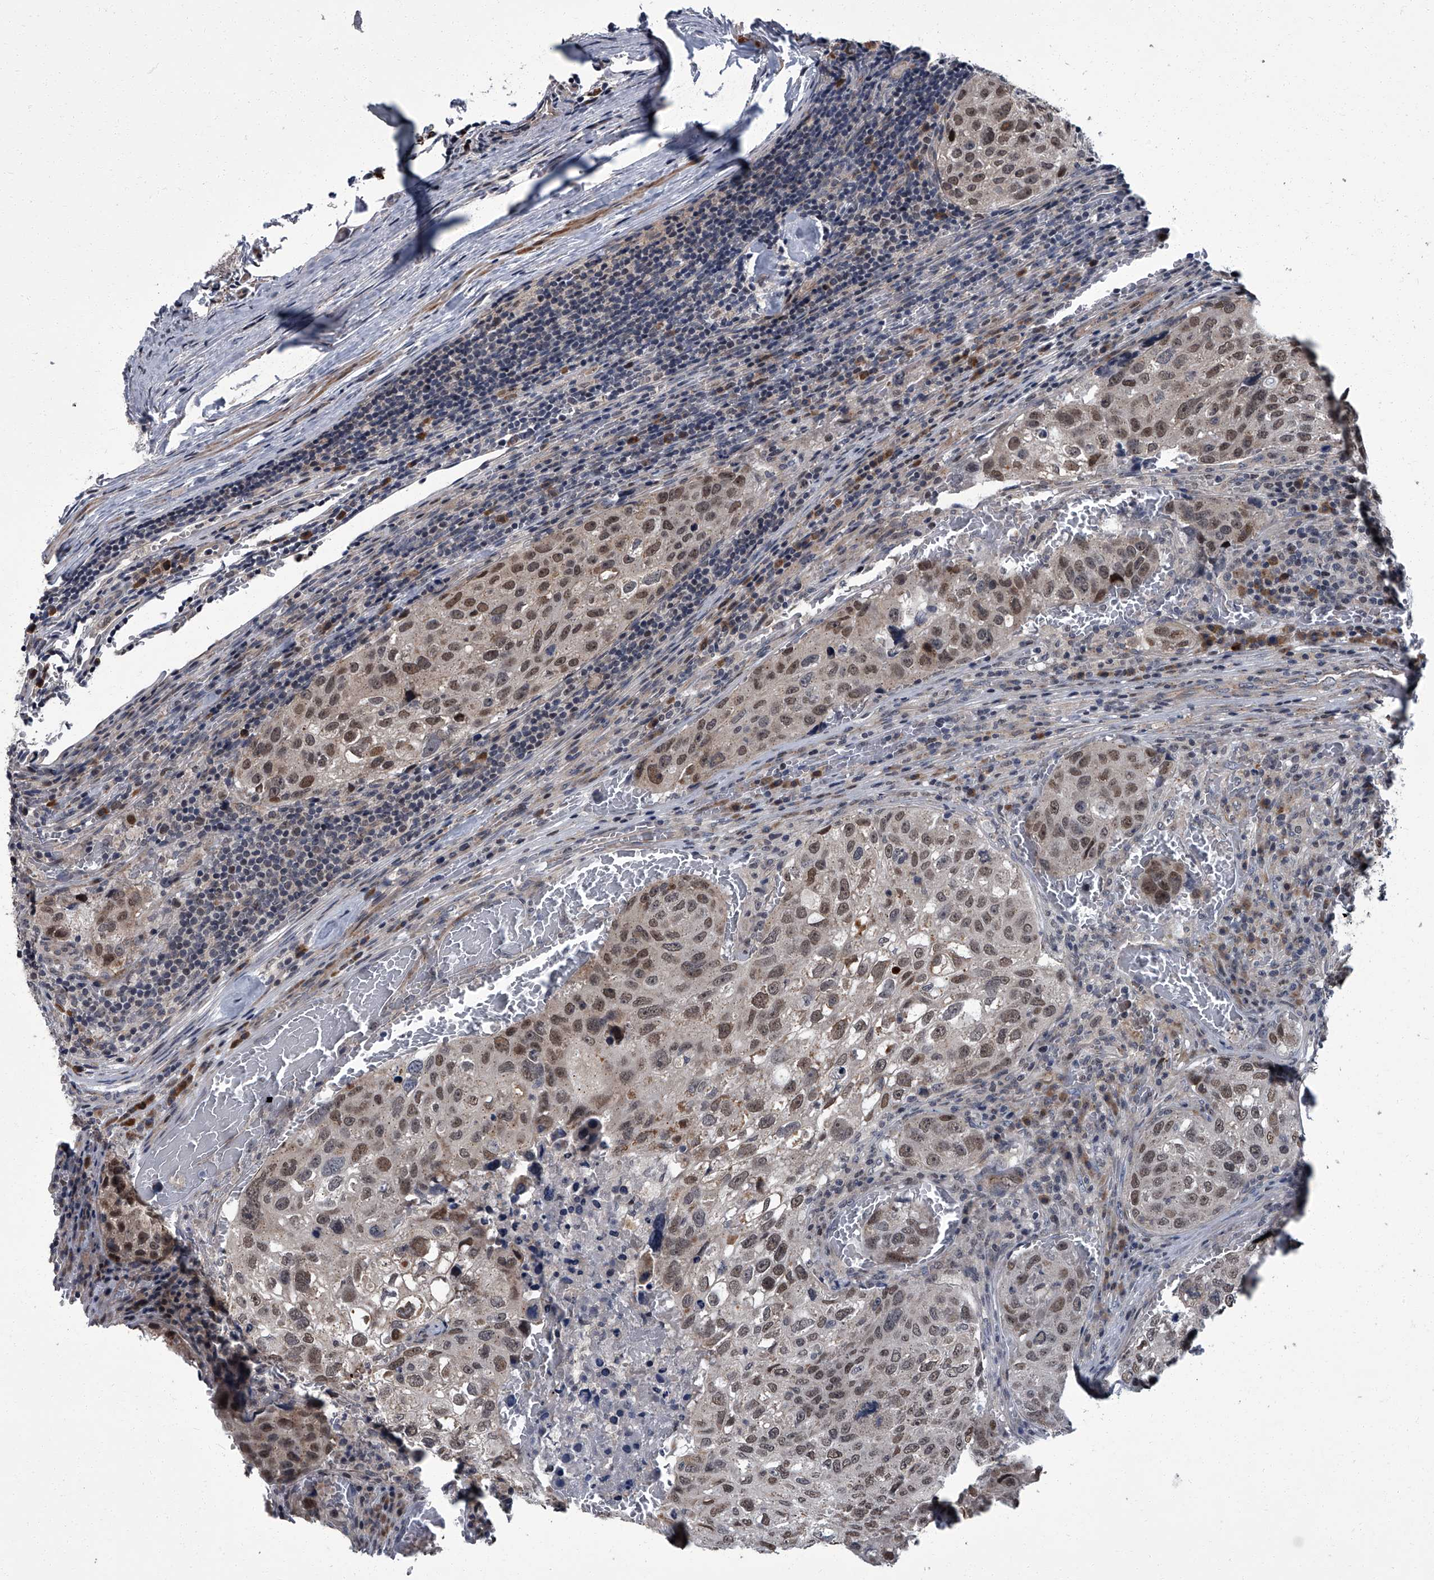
{"staining": {"intensity": "moderate", "quantity": ">75%", "location": "nuclear"}, "tissue": "urothelial cancer", "cell_type": "Tumor cells", "image_type": "cancer", "snomed": [{"axis": "morphology", "description": "Urothelial carcinoma, High grade"}, {"axis": "topography", "description": "Lymph node"}, {"axis": "topography", "description": "Urinary bladder"}], "caption": "Immunohistochemical staining of urothelial cancer displays moderate nuclear protein positivity in approximately >75% of tumor cells.", "gene": "ZNF274", "patient": {"sex": "male", "age": 51}}